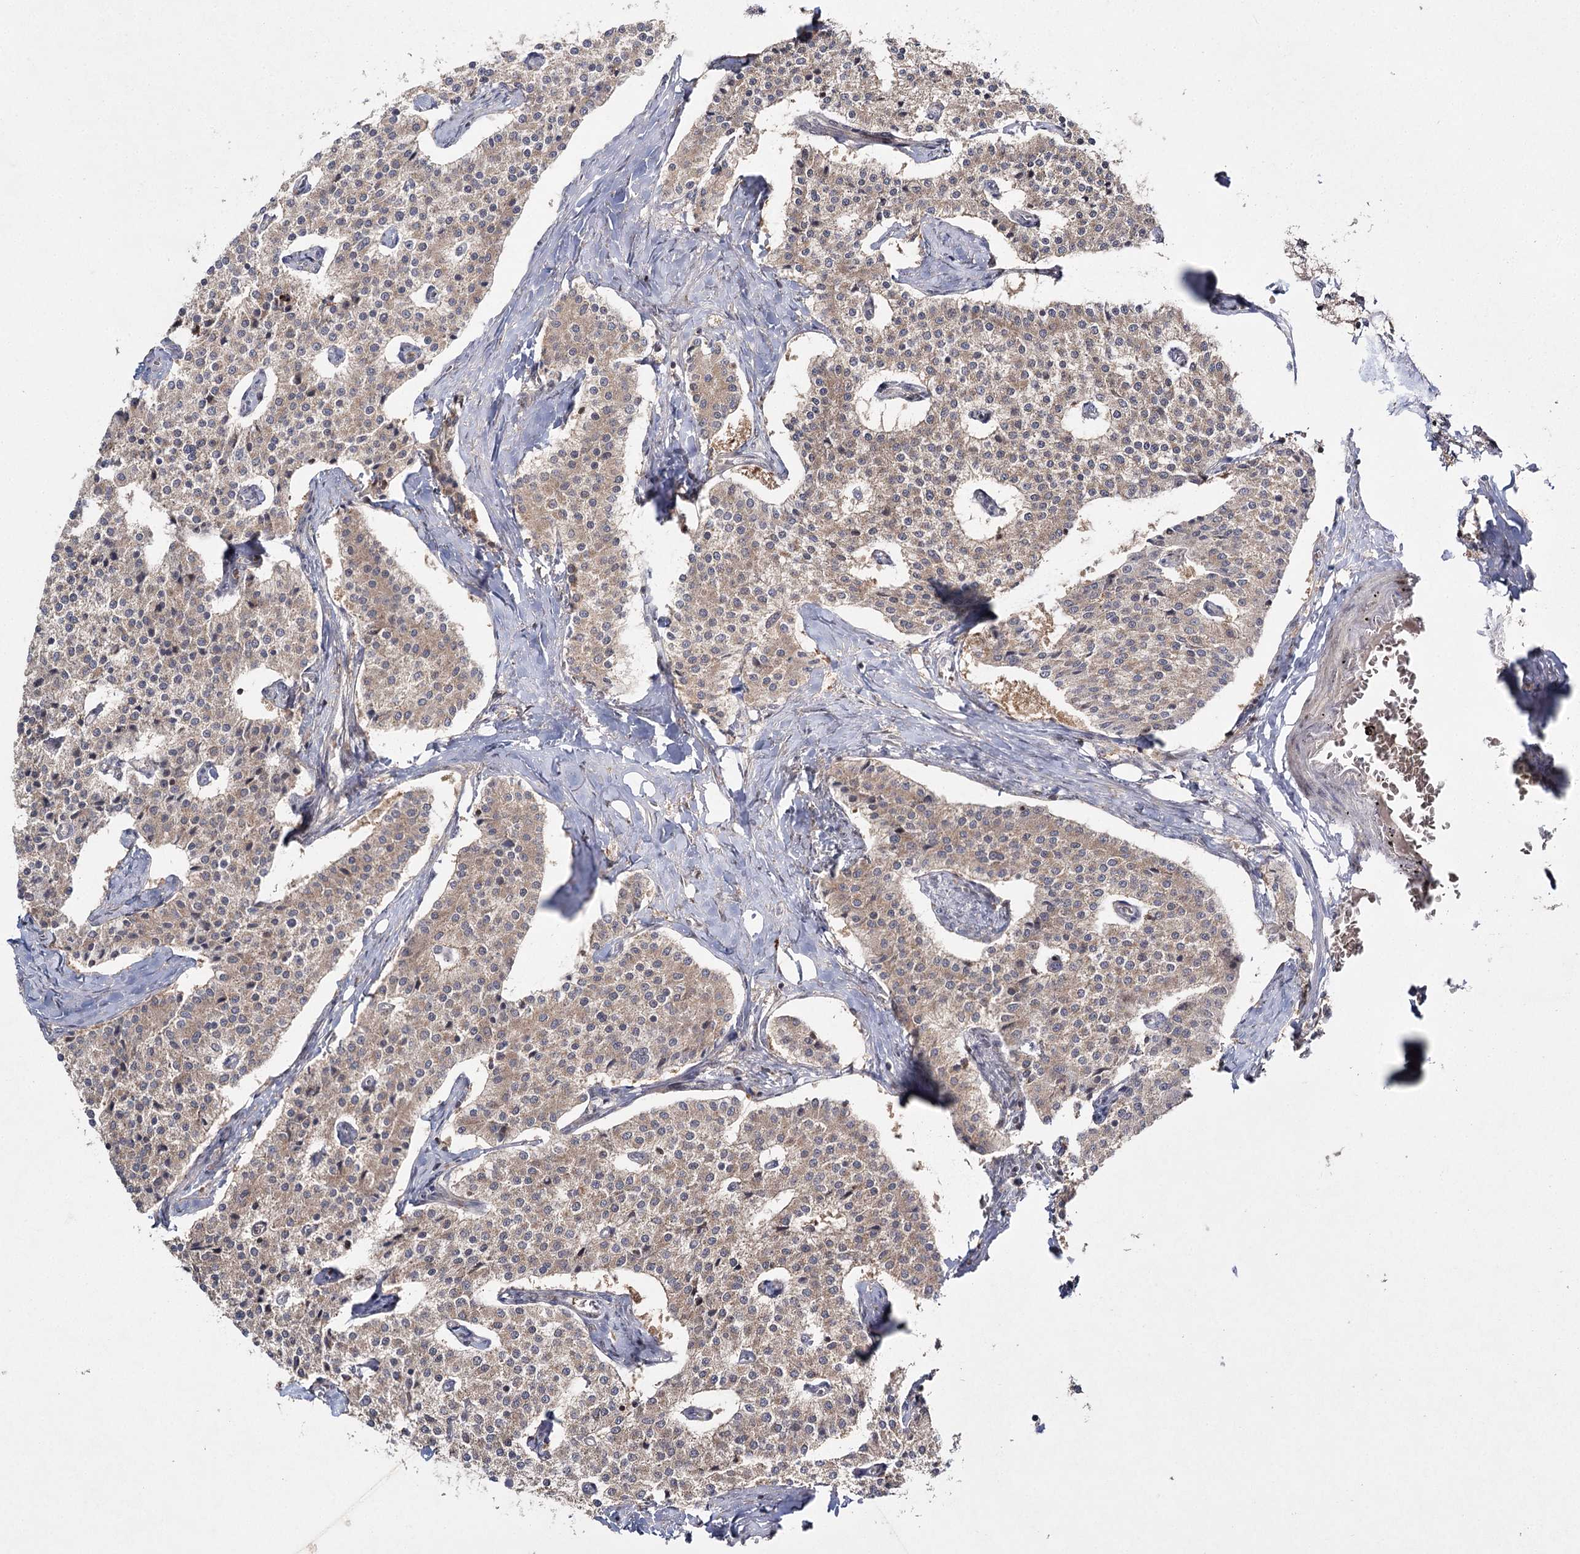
{"staining": {"intensity": "weak", "quantity": ">75%", "location": "cytoplasmic/membranous"}, "tissue": "carcinoid", "cell_type": "Tumor cells", "image_type": "cancer", "snomed": [{"axis": "morphology", "description": "Carcinoid, malignant, NOS"}, {"axis": "topography", "description": "Colon"}], "caption": "Protein staining of carcinoid tissue exhibits weak cytoplasmic/membranous expression in approximately >75% of tumor cells.", "gene": "WDR44", "patient": {"sex": "female", "age": 52}}